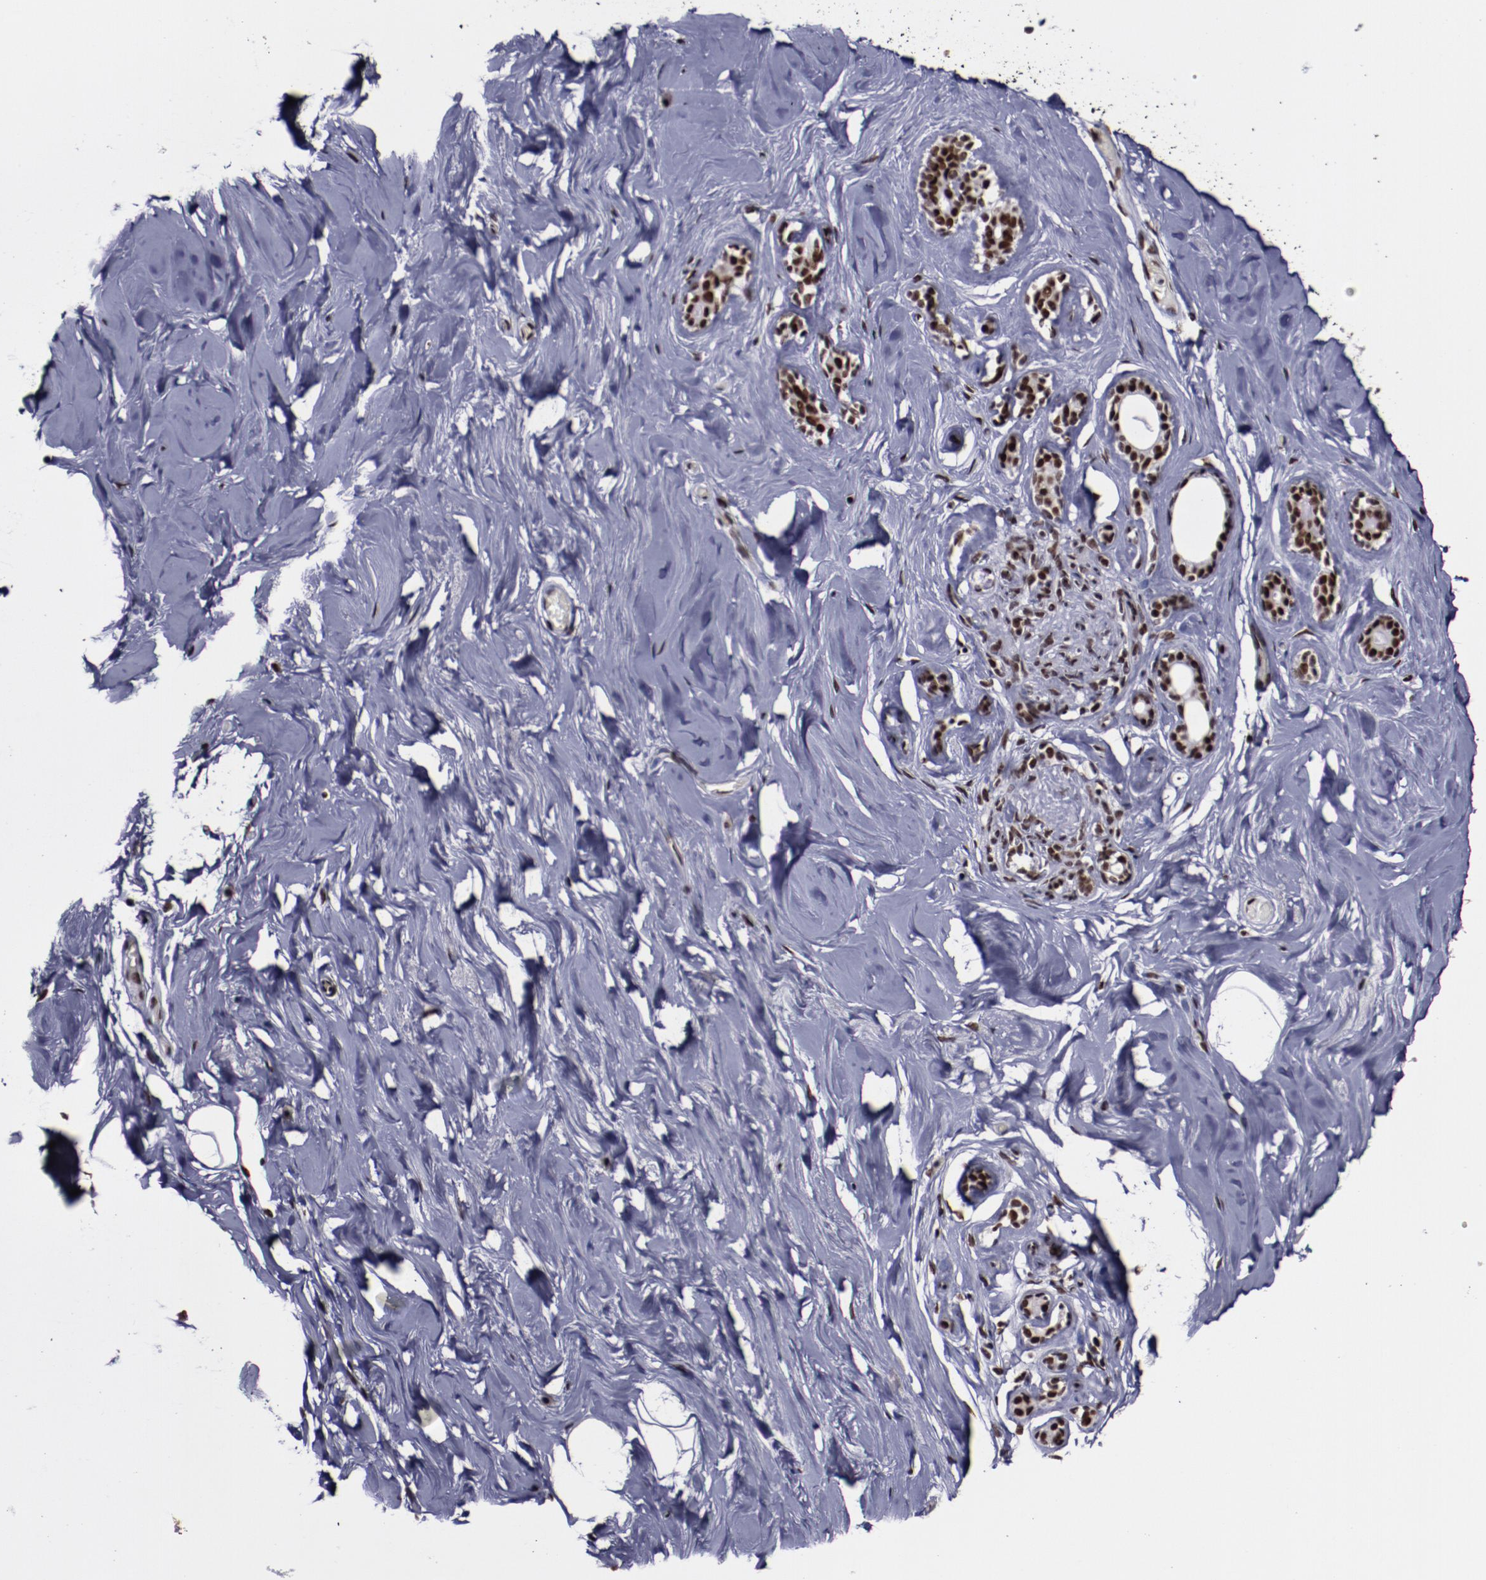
{"staining": {"intensity": "strong", "quantity": ">75%", "location": "nuclear"}, "tissue": "breast", "cell_type": "Adipocytes", "image_type": "normal", "snomed": [{"axis": "morphology", "description": "Normal tissue, NOS"}, {"axis": "topography", "description": "Breast"}], "caption": "Protein staining exhibits strong nuclear expression in about >75% of adipocytes in unremarkable breast.", "gene": "ERH", "patient": {"sex": "female", "age": 75}}